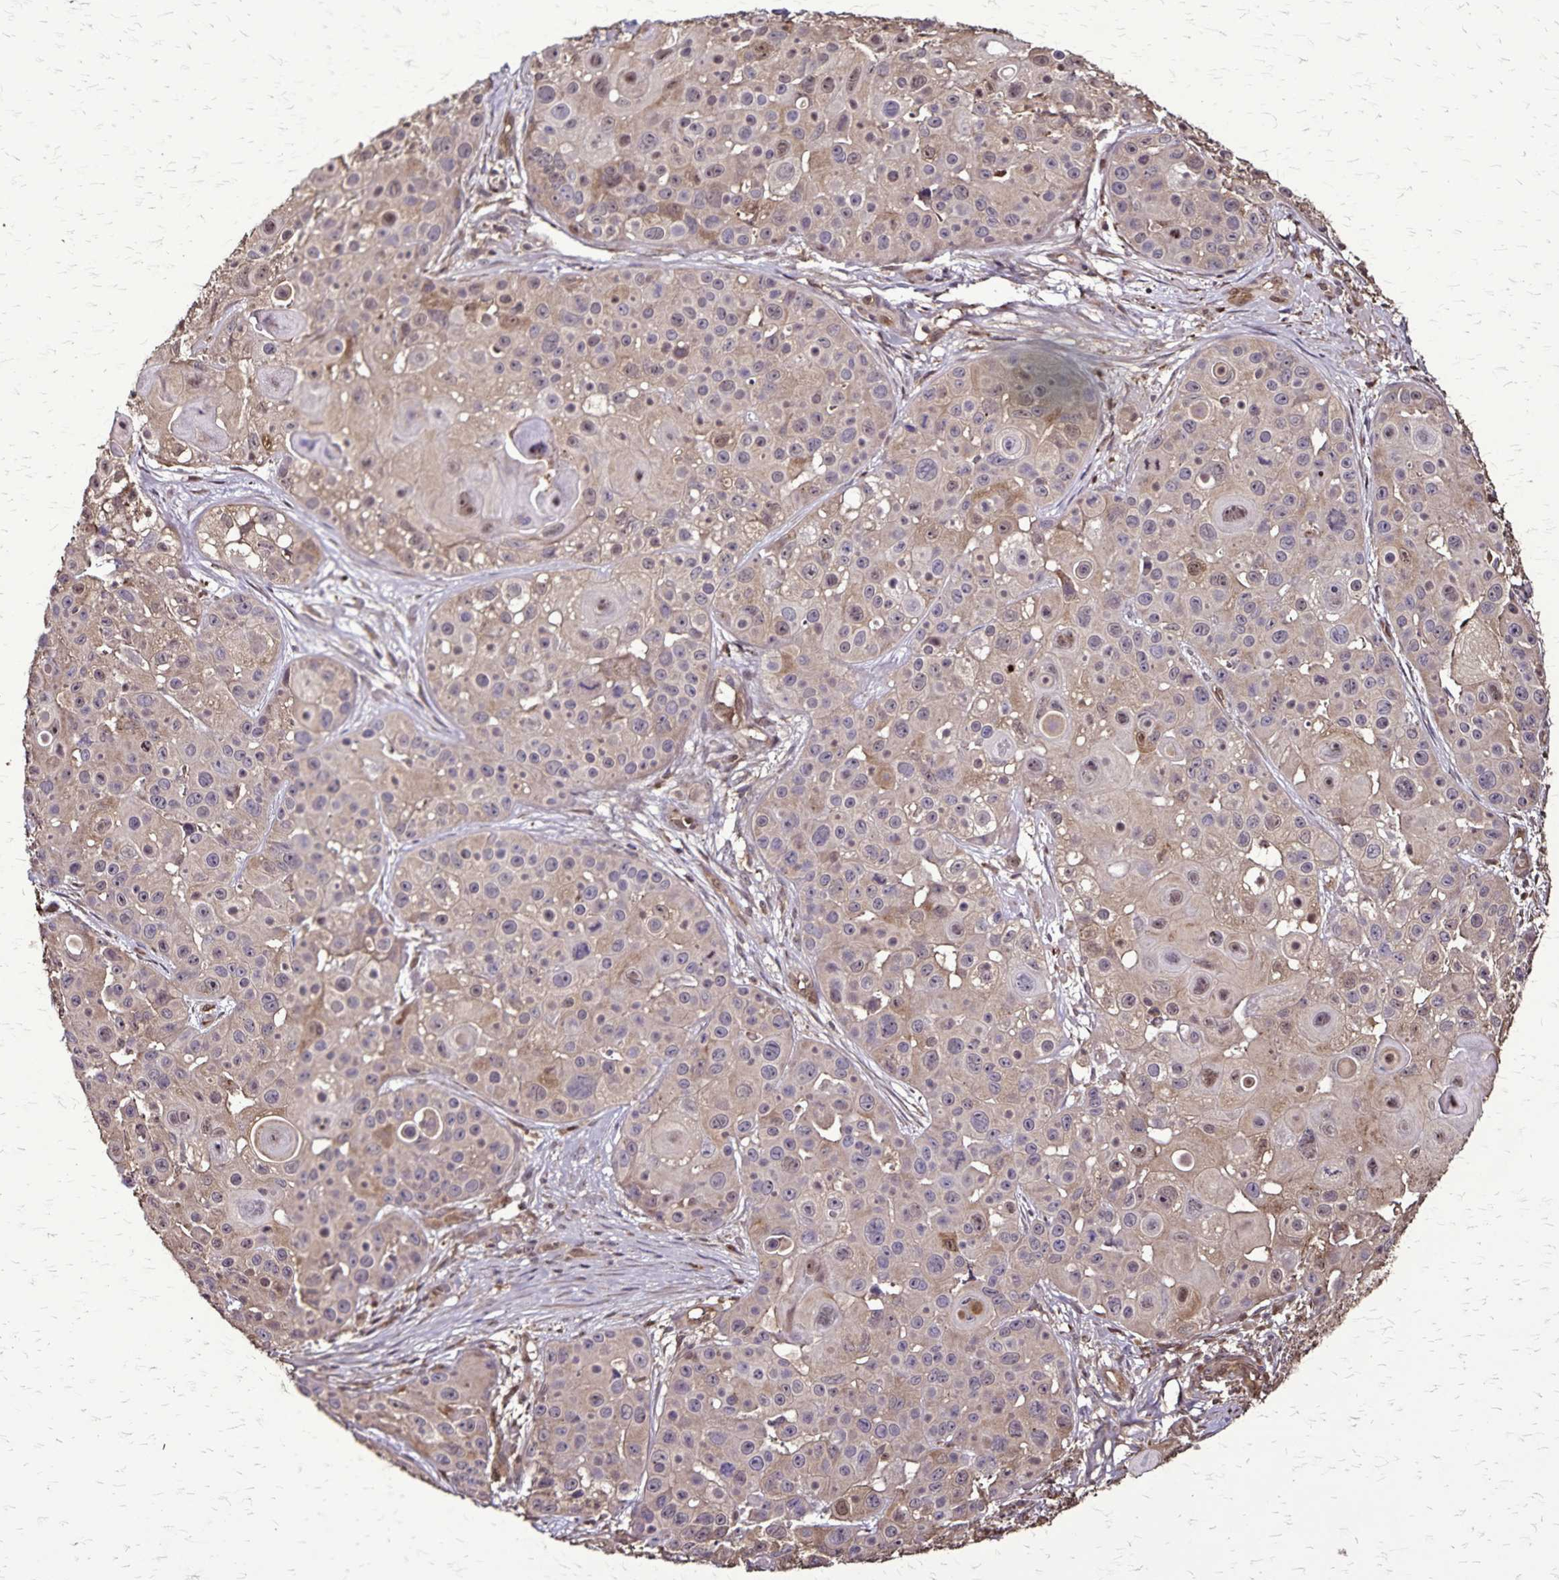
{"staining": {"intensity": "weak", "quantity": "25%-75%", "location": "cytoplasmic/membranous,nuclear"}, "tissue": "skin cancer", "cell_type": "Tumor cells", "image_type": "cancer", "snomed": [{"axis": "morphology", "description": "Squamous cell carcinoma, NOS"}, {"axis": "topography", "description": "Skin"}], "caption": "Immunohistochemical staining of human skin squamous cell carcinoma exhibits low levels of weak cytoplasmic/membranous and nuclear positivity in about 25%-75% of tumor cells.", "gene": "CHMP1B", "patient": {"sex": "male", "age": 92}}